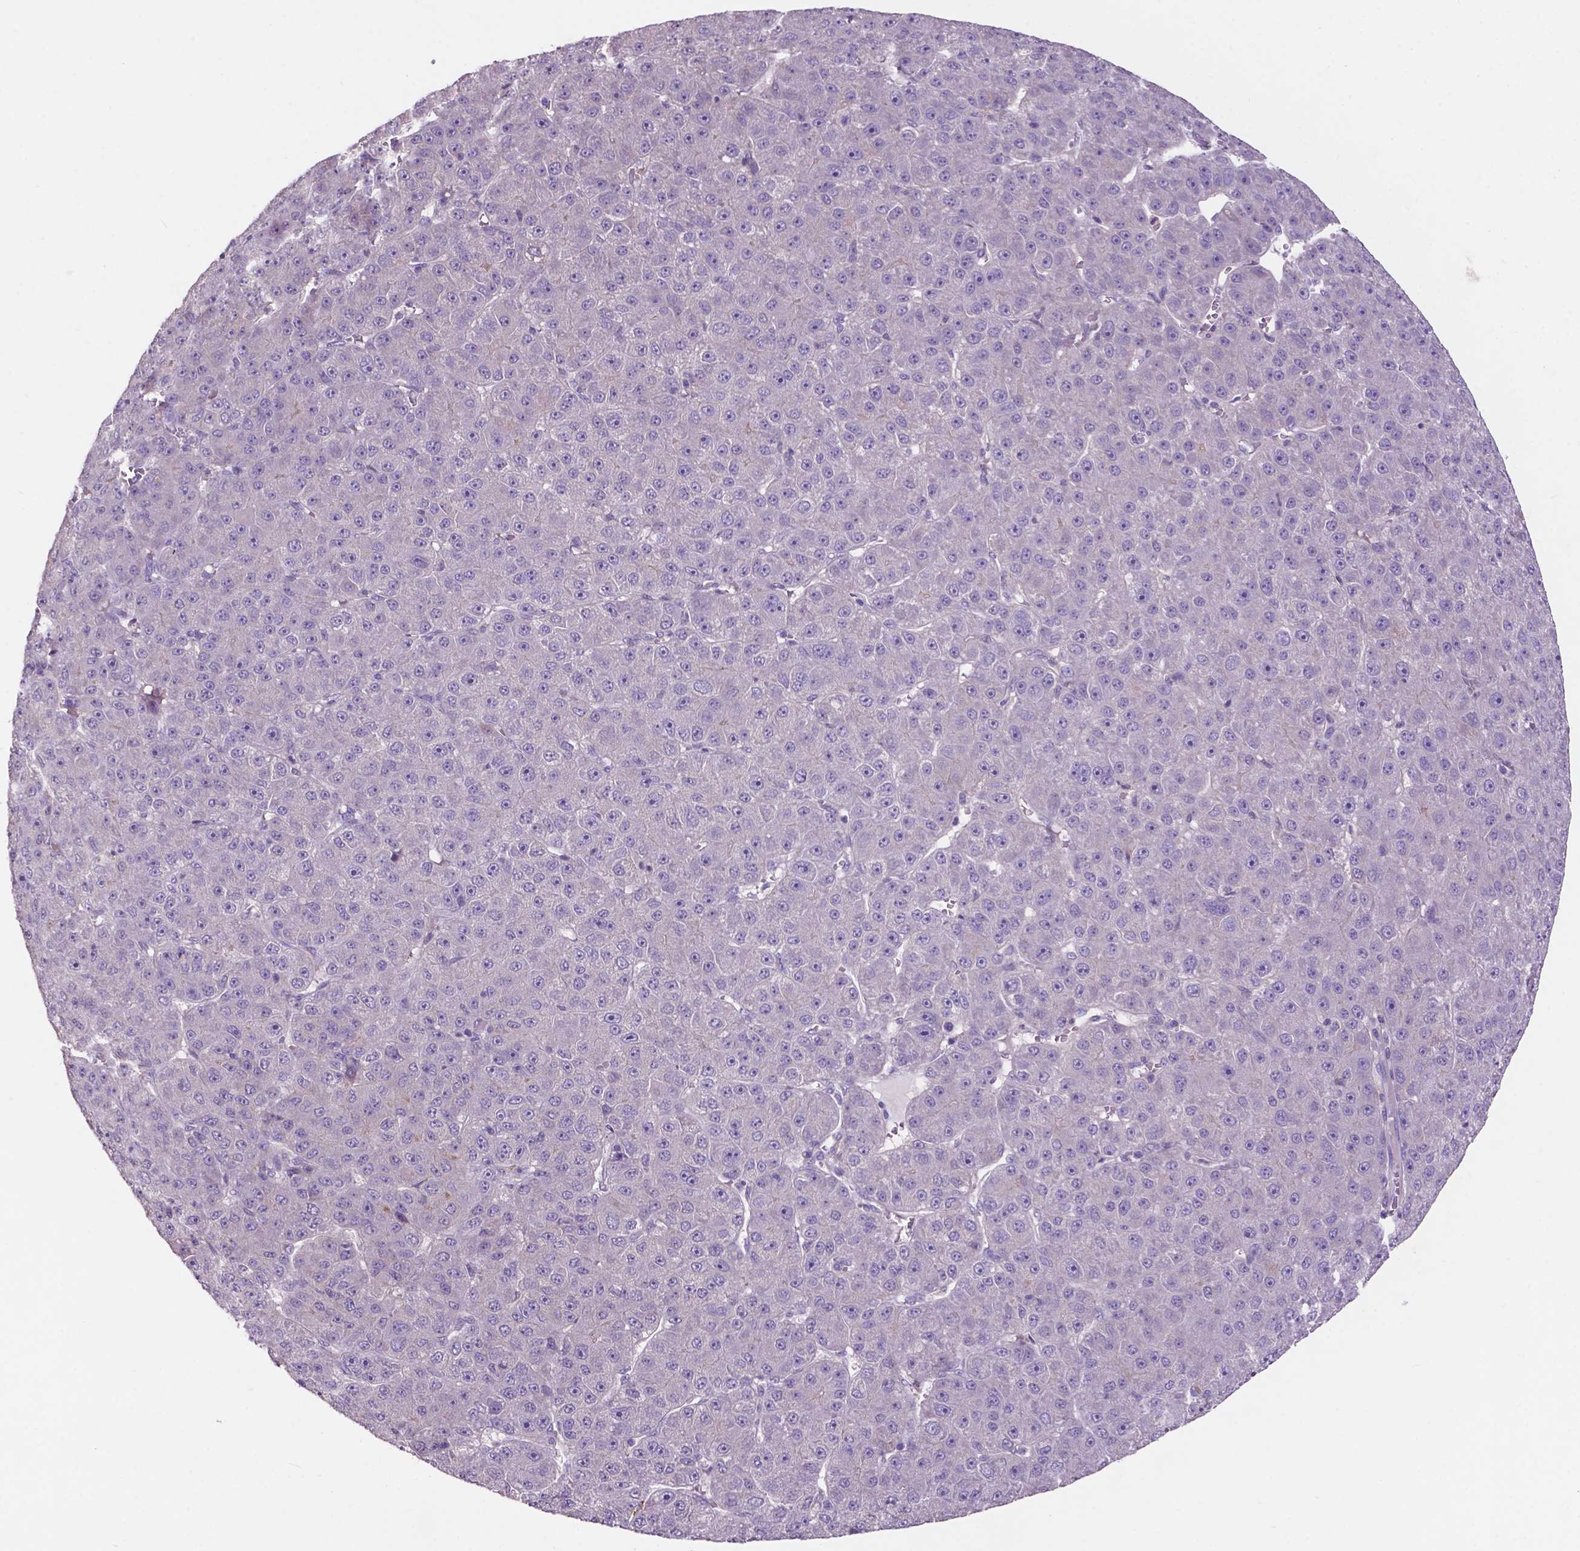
{"staining": {"intensity": "negative", "quantity": "none", "location": "none"}, "tissue": "liver cancer", "cell_type": "Tumor cells", "image_type": "cancer", "snomed": [{"axis": "morphology", "description": "Carcinoma, Hepatocellular, NOS"}, {"axis": "topography", "description": "Liver"}], "caption": "Protein analysis of liver cancer (hepatocellular carcinoma) displays no significant positivity in tumor cells.", "gene": "PLSCR1", "patient": {"sex": "male", "age": 67}}